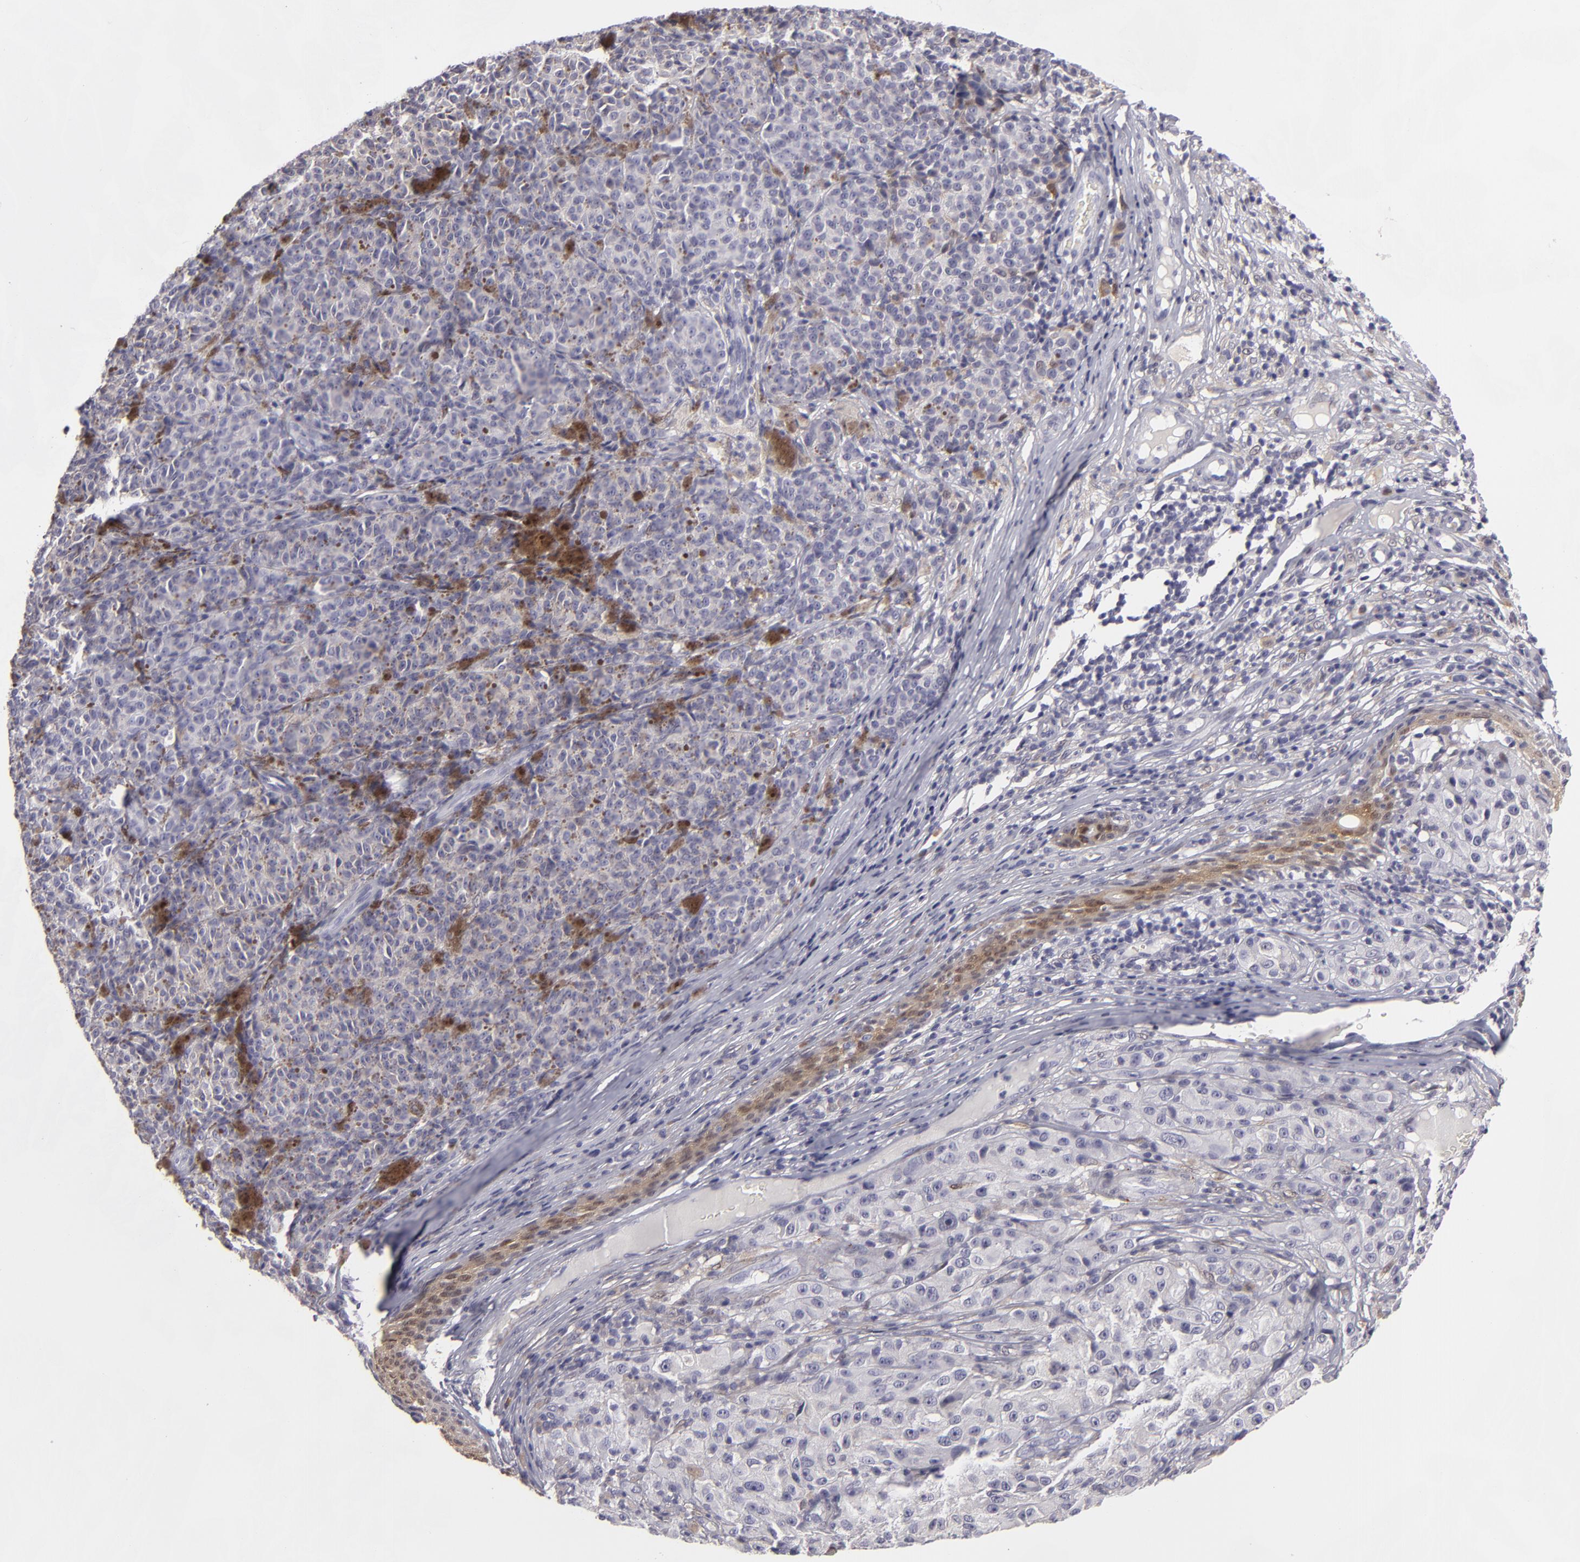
{"staining": {"intensity": "negative", "quantity": "none", "location": "none"}, "tissue": "melanoma", "cell_type": "Tumor cells", "image_type": "cancer", "snomed": [{"axis": "morphology", "description": "Malignant melanoma, NOS"}, {"axis": "topography", "description": "Skin"}], "caption": "This is an IHC micrograph of human malignant melanoma. There is no expression in tumor cells.", "gene": "EFS", "patient": {"sex": "male", "age": 56}}